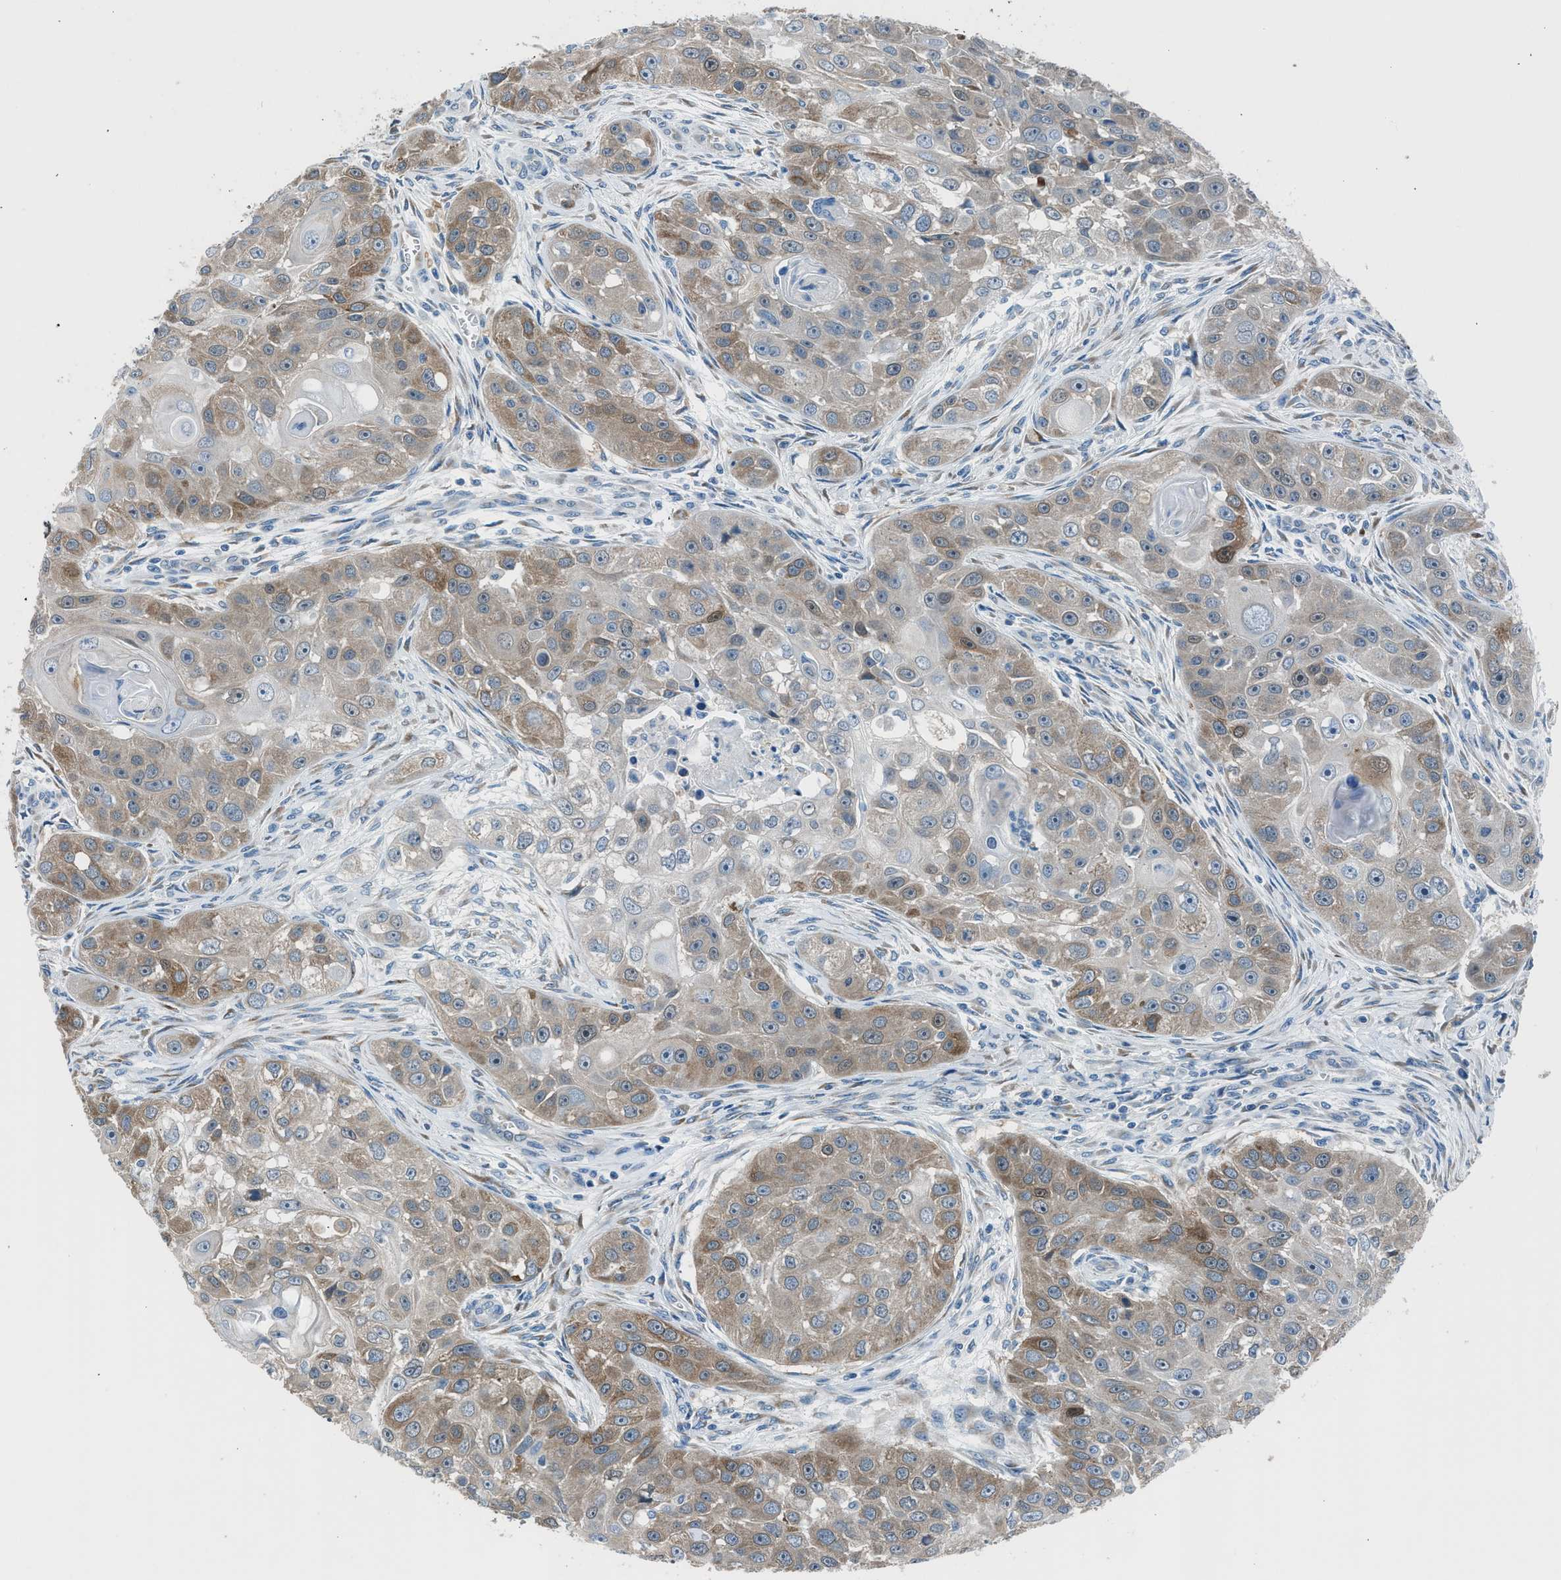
{"staining": {"intensity": "moderate", "quantity": ">75%", "location": "cytoplasmic/membranous"}, "tissue": "head and neck cancer", "cell_type": "Tumor cells", "image_type": "cancer", "snomed": [{"axis": "morphology", "description": "Normal tissue, NOS"}, {"axis": "morphology", "description": "Squamous cell carcinoma, NOS"}, {"axis": "topography", "description": "Skeletal muscle"}, {"axis": "topography", "description": "Head-Neck"}], "caption": "Tumor cells exhibit medium levels of moderate cytoplasmic/membranous staining in about >75% of cells in human head and neck squamous cell carcinoma. The protein of interest is stained brown, and the nuclei are stained in blue (DAB IHC with brightfield microscopy, high magnification).", "gene": "RNF41", "patient": {"sex": "male", "age": 51}}